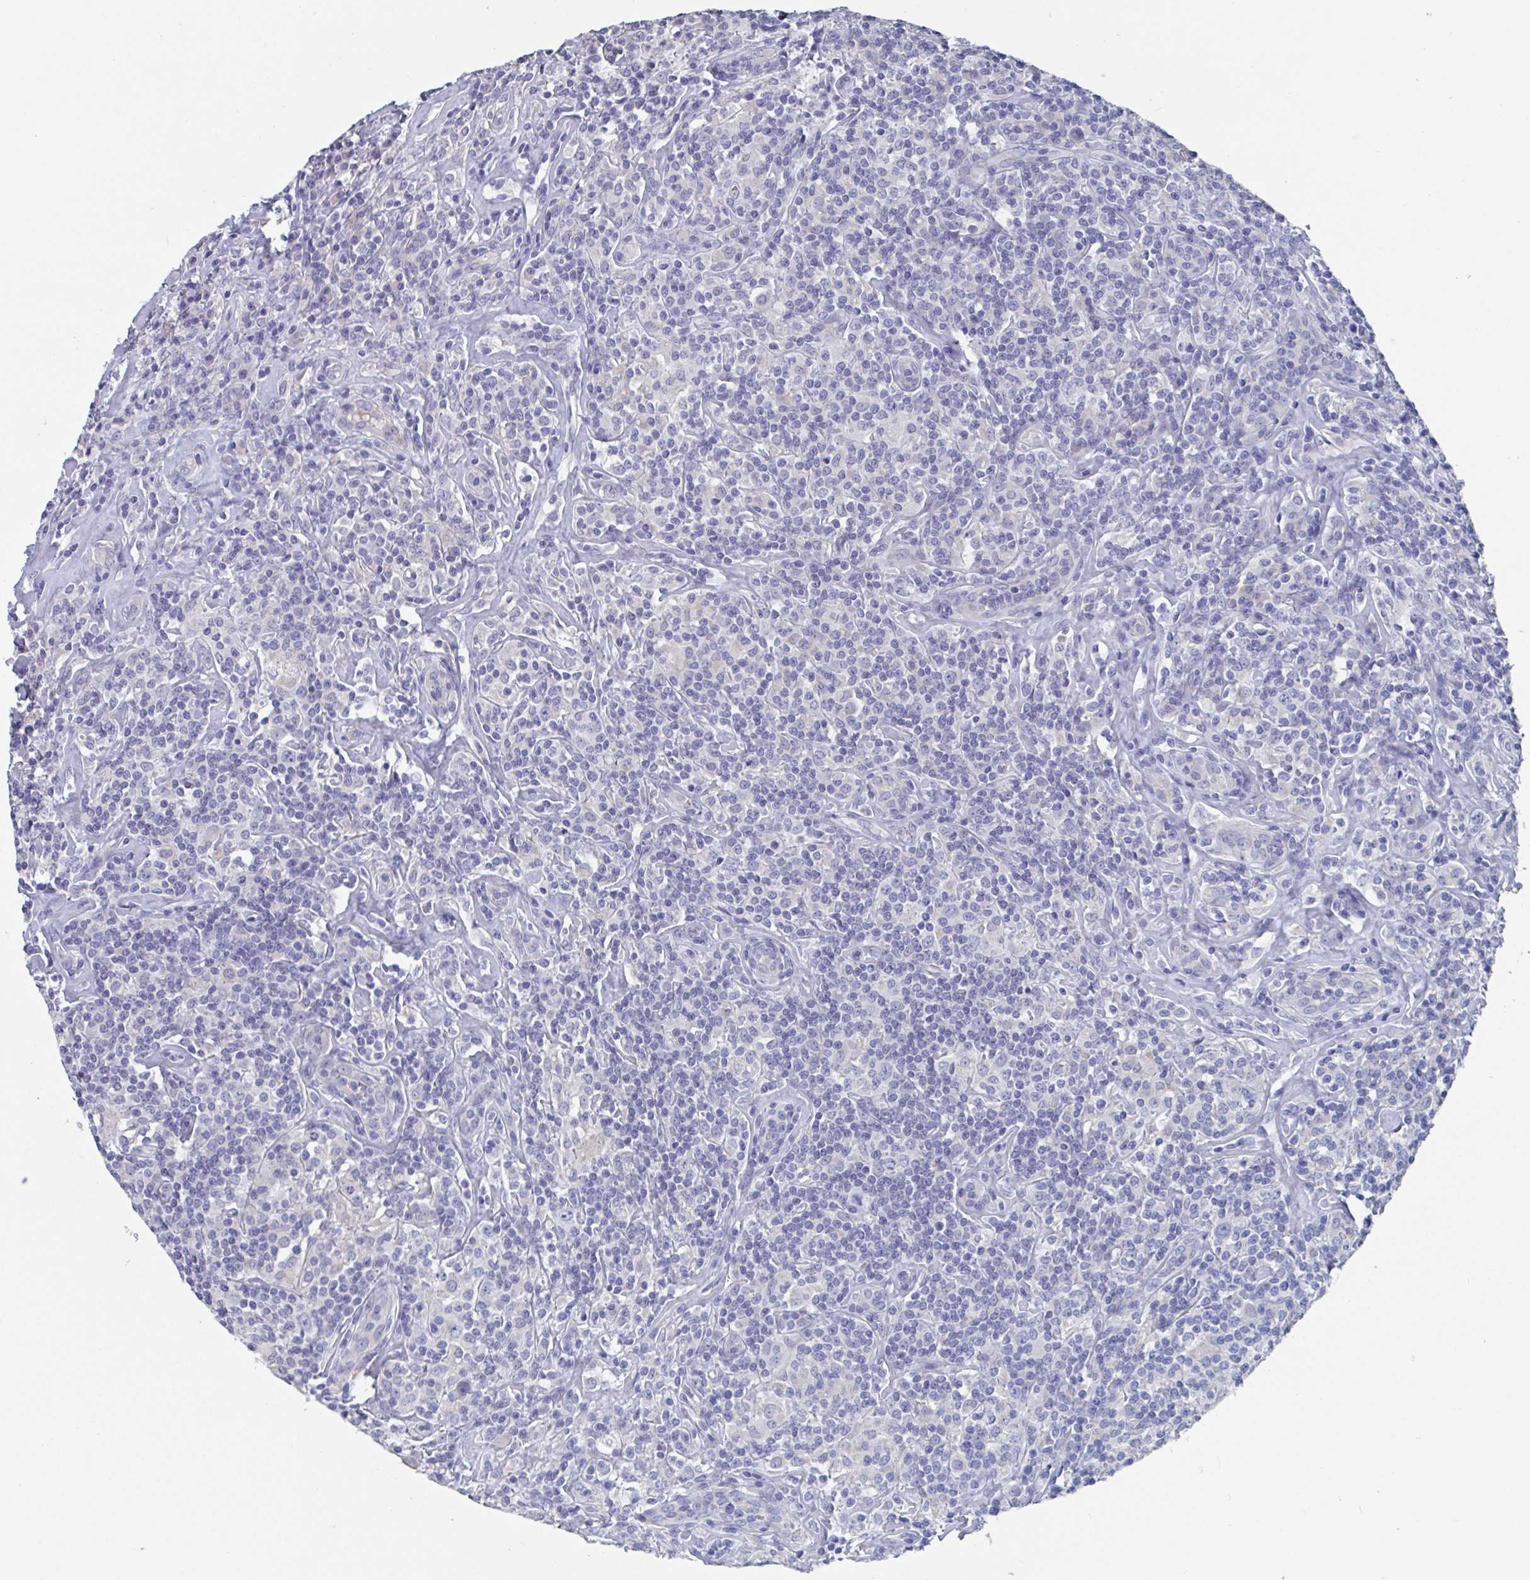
{"staining": {"intensity": "negative", "quantity": "none", "location": "none"}, "tissue": "lymphoma", "cell_type": "Tumor cells", "image_type": "cancer", "snomed": [{"axis": "morphology", "description": "Hodgkin's disease, NOS"}, {"axis": "morphology", "description": "Hodgkin's lymphoma, nodular sclerosis"}, {"axis": "topography", "description": "Lymph node"}], "caption": "An immunohistochemistry image of Hodgkin's lymphoma, nodular sclerosis is shown. There is no staining in tumor cells of Hodgkin's lymphoma, nodular sclerosis.", "gene": "ABHD16A", "patient": {"sex": "female", "age": 10}}